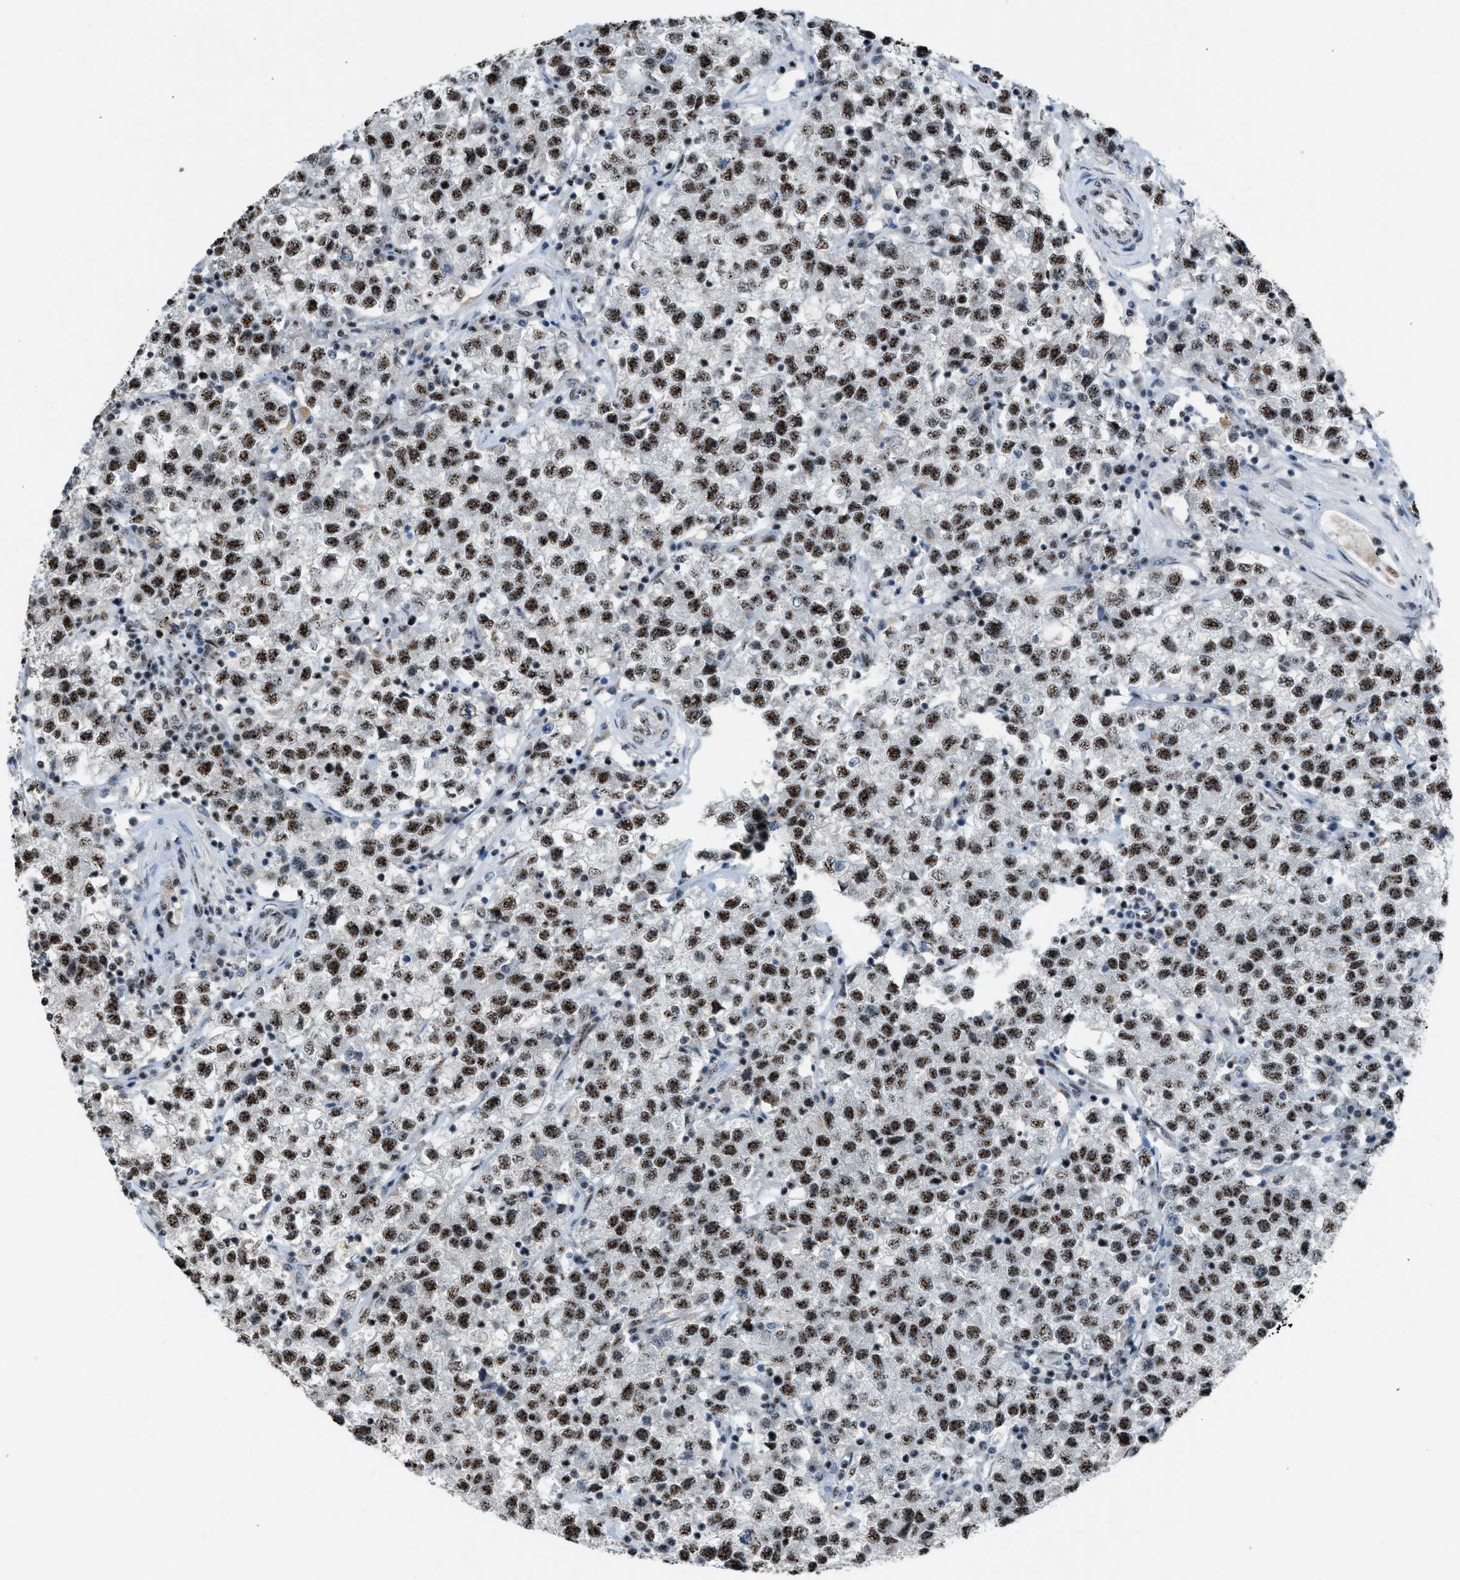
{"staining": {"intensity": "strong", "quantity": ">75%", "location": "nuclear"}, "tissue": "testis cancer", "cell_type": "Tumor cells", "image_type": "cancer", "snomed": [{"axis": "morphology", "description": "Seminoma, NOS"}, {"axis": "topography", "description": "Testis"}], "caption": "High-power microscopy captured an immunohistochemistry histopathology image of testis cancer, revealing strong nuclear positivity in about >75% of tumor cells. (IHC, brightfield microscopy, high magnification).", "gene": "CENPP", "patient": {"sex": "male", "age": 22}}